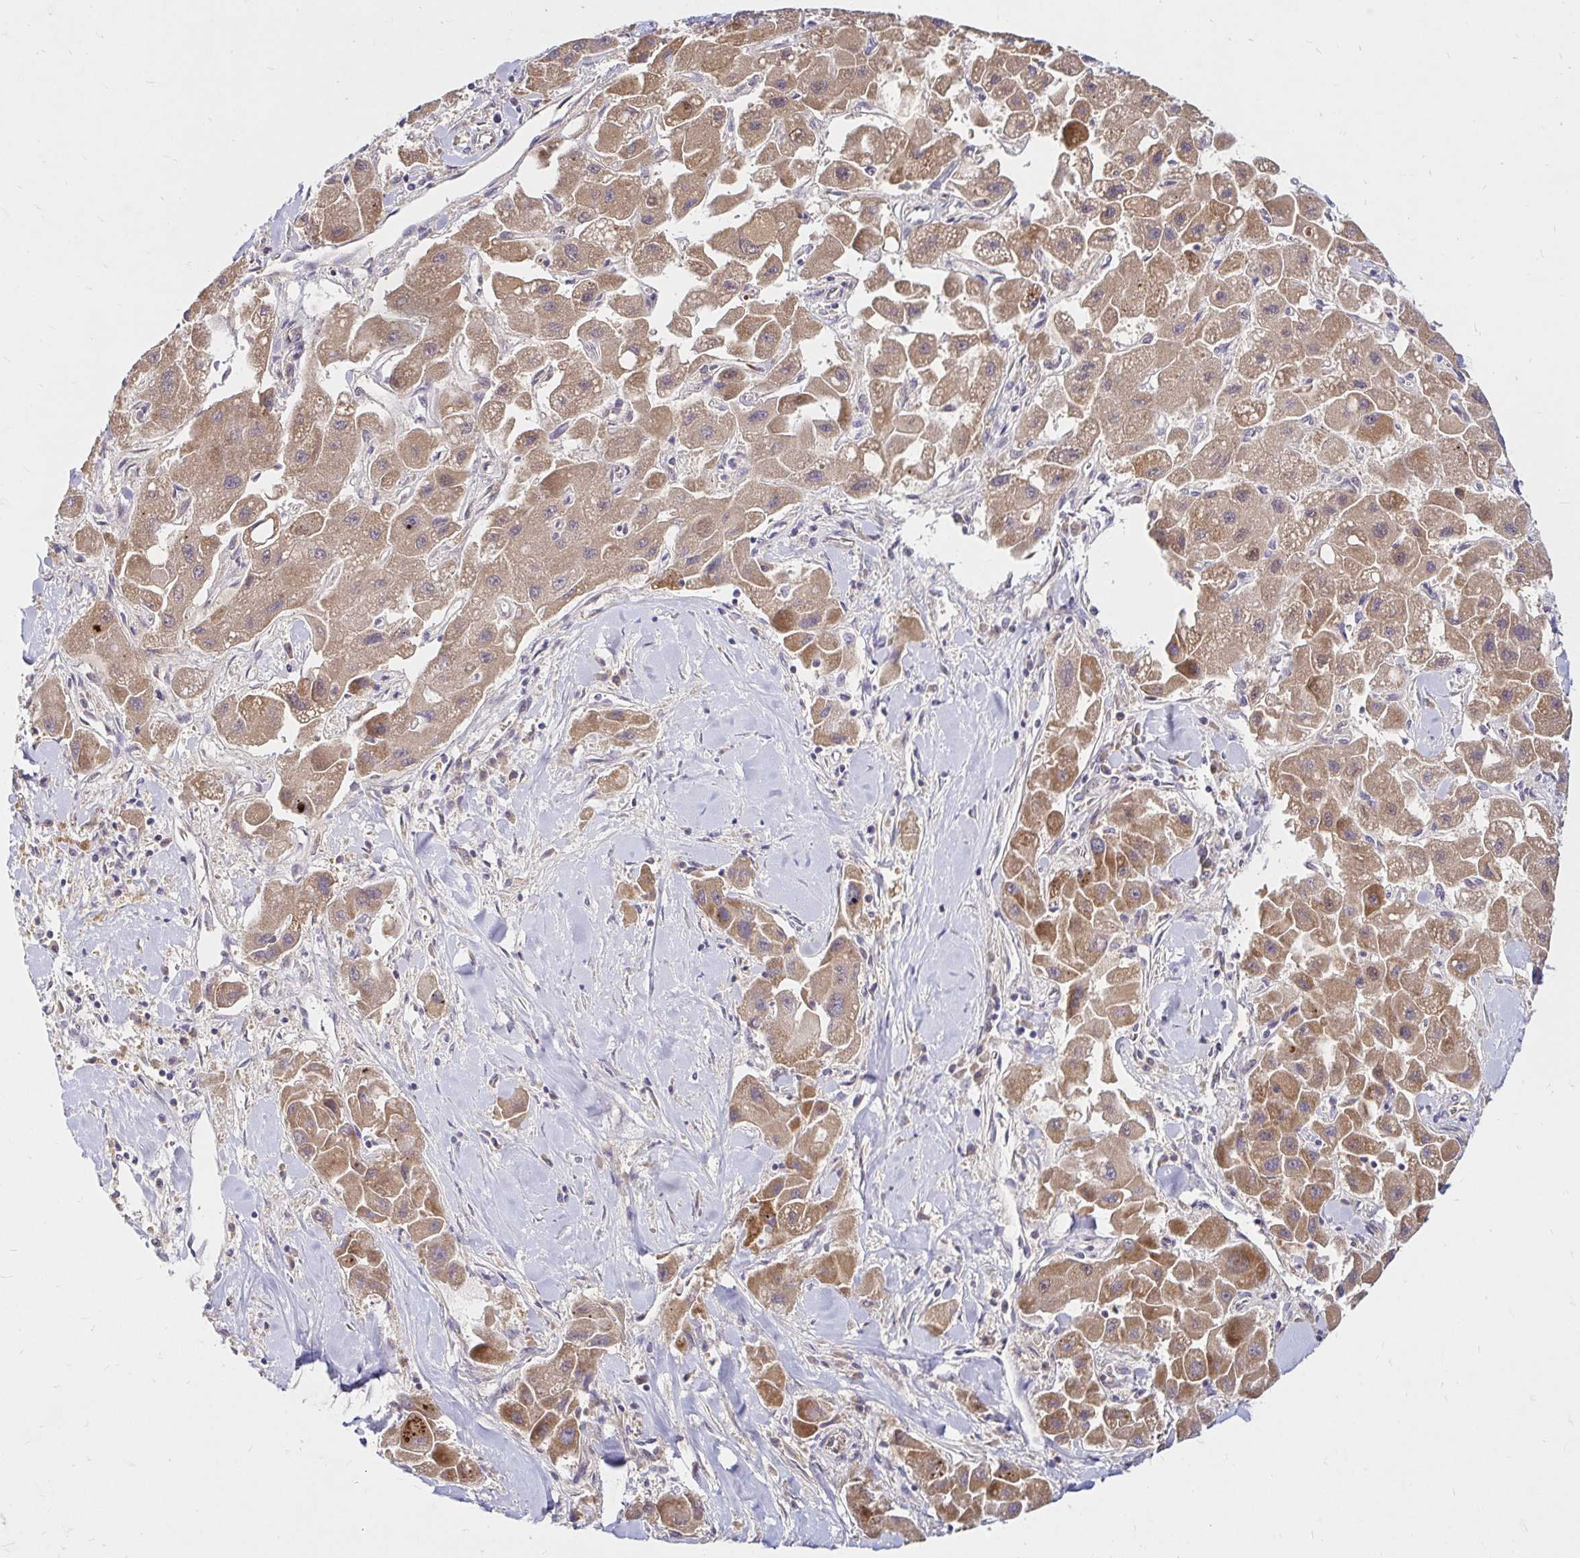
{"staining": {"intensity": "moderate", "quantity": ">75%", "location": "cytoplasmic/membranous"}, "tissue": "liver cancer", "cell_type": "Tumor cells", "image_type": "cancer", "snomed": [{"axis": "morphology", "description": "Carcinoma, Hepatocellular, NOS"}, {"axis": "topography", "description": "Liver"}], "caption": "A brown stain labels moderate cytoplasmic/membranous expression of a protein in human liver hepatocellular carcinoma tumor cells.", "gene": "ARHGEF37", "patient": {"sex": "male", "age": 24}}